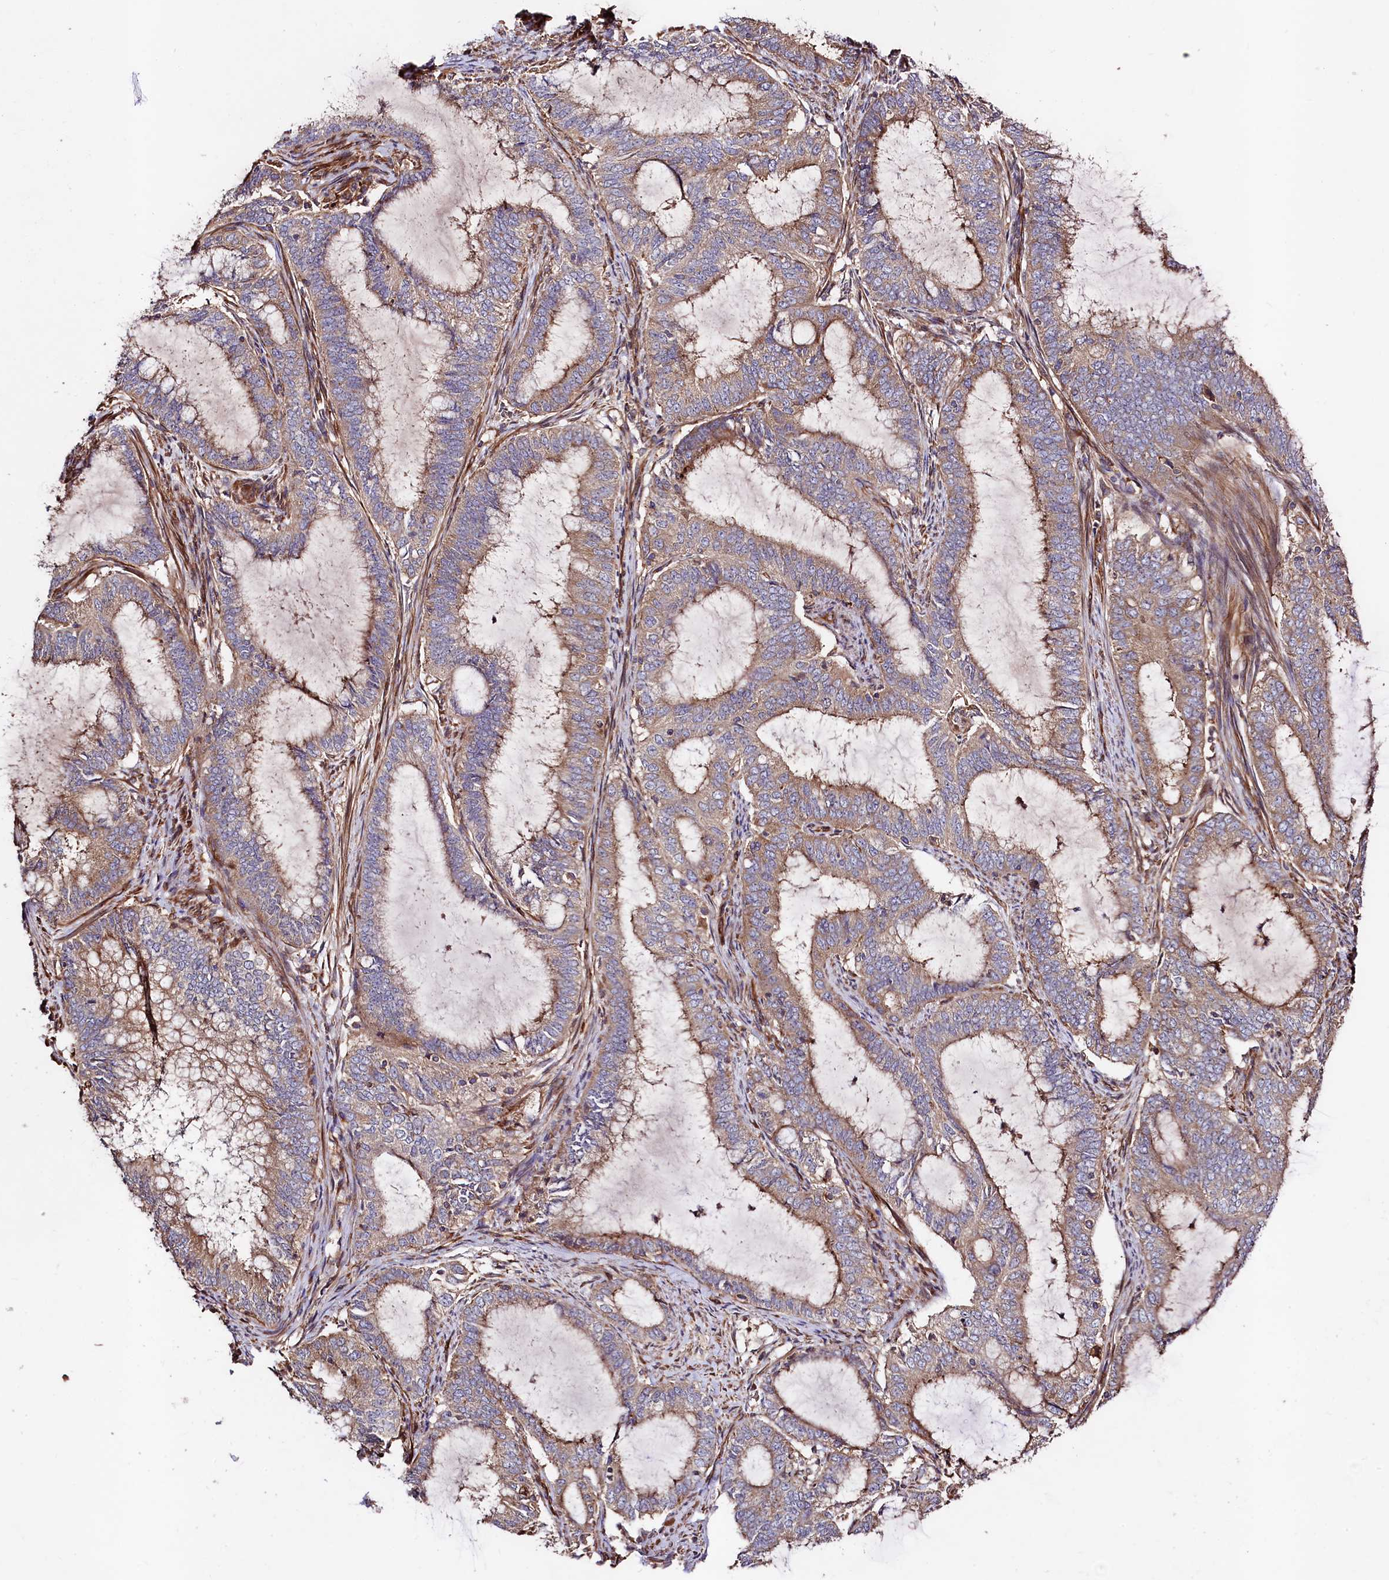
{"staining": {"intensity": "moderate", "quantity": "25%-75%", "location": "cytoplasmic/membranous"}, "tissue": "endometrial cancer", "cell_type": "Tumor cells", "image_type": "cancer", "snomed": [{"axis": "morphology", "description": "Adenocarcinoma, NOS"}, {"axis": "topography", "description": "Endometrium"}], "caption": "This photomicrograph demonstrates adenocarcinoma (endometrial) stained with immunohistochemistry to label a protein in brown. The cytoplasmic/membranous of tumor cells show moderate positivity for the protein. Nuclei are counter-stained blue.", "gene": "KLHDC4", "patient": {"sex": "female", "age": 51}}